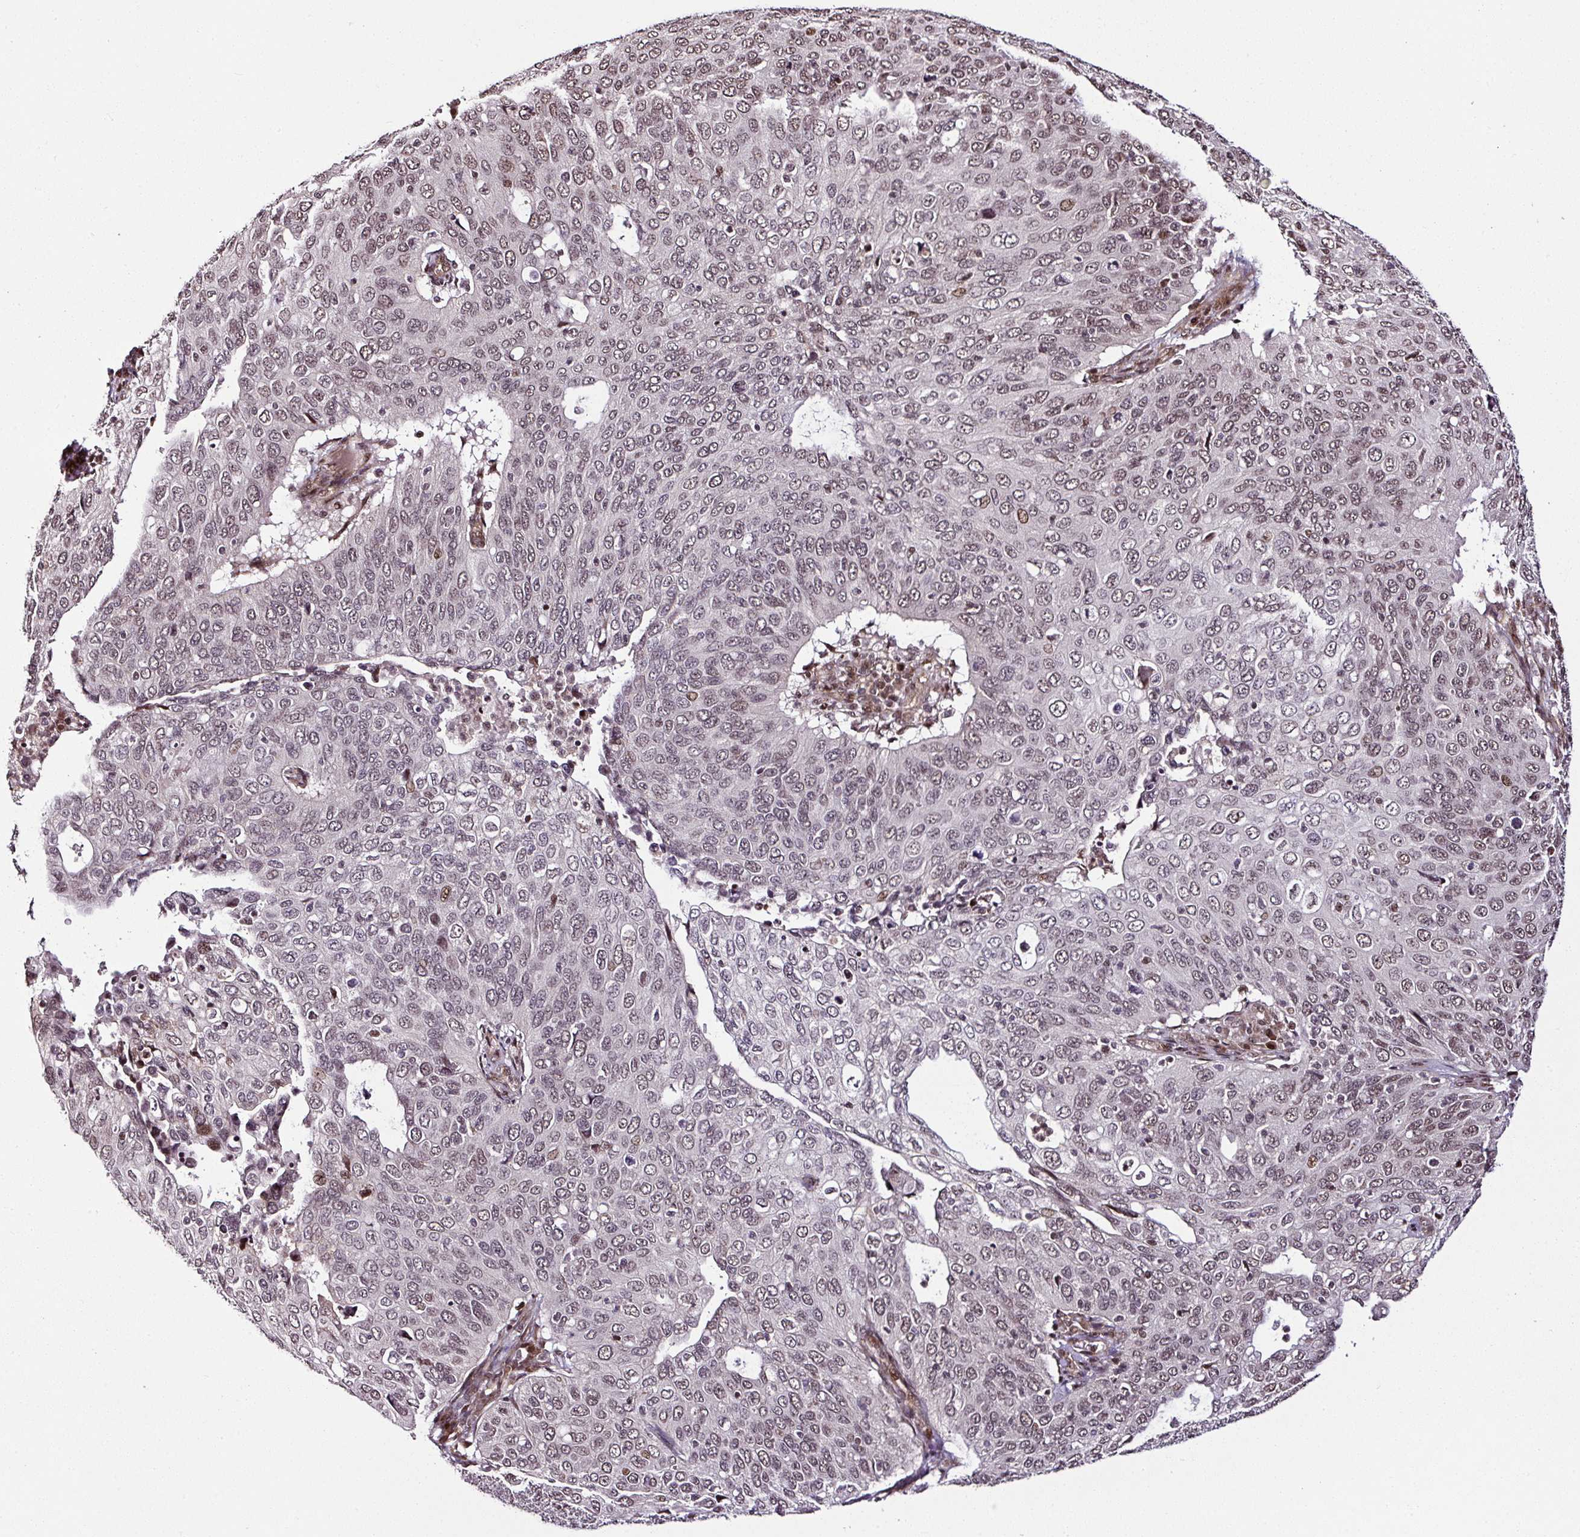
{"staining": {"intensity": "weak", "quantity": ">75%", "location": "nuclear"}, "tissue": "cervical cancer", "cell_type": "Tumor cells", "image_type": "cancer", "snomed": [{"axis": "morphology", "description": "Squamous cell carcinoma, NOS"}, {"axis": "topography", "description": "Cervix"}], "caption": "The immunohistochemical stain shows weak nuclear positivity in tumor cells of squamous cell carcinoma (cervical) tissue.", "gene": "COPRS", "patient": {"sex": "female", "age": 36}}